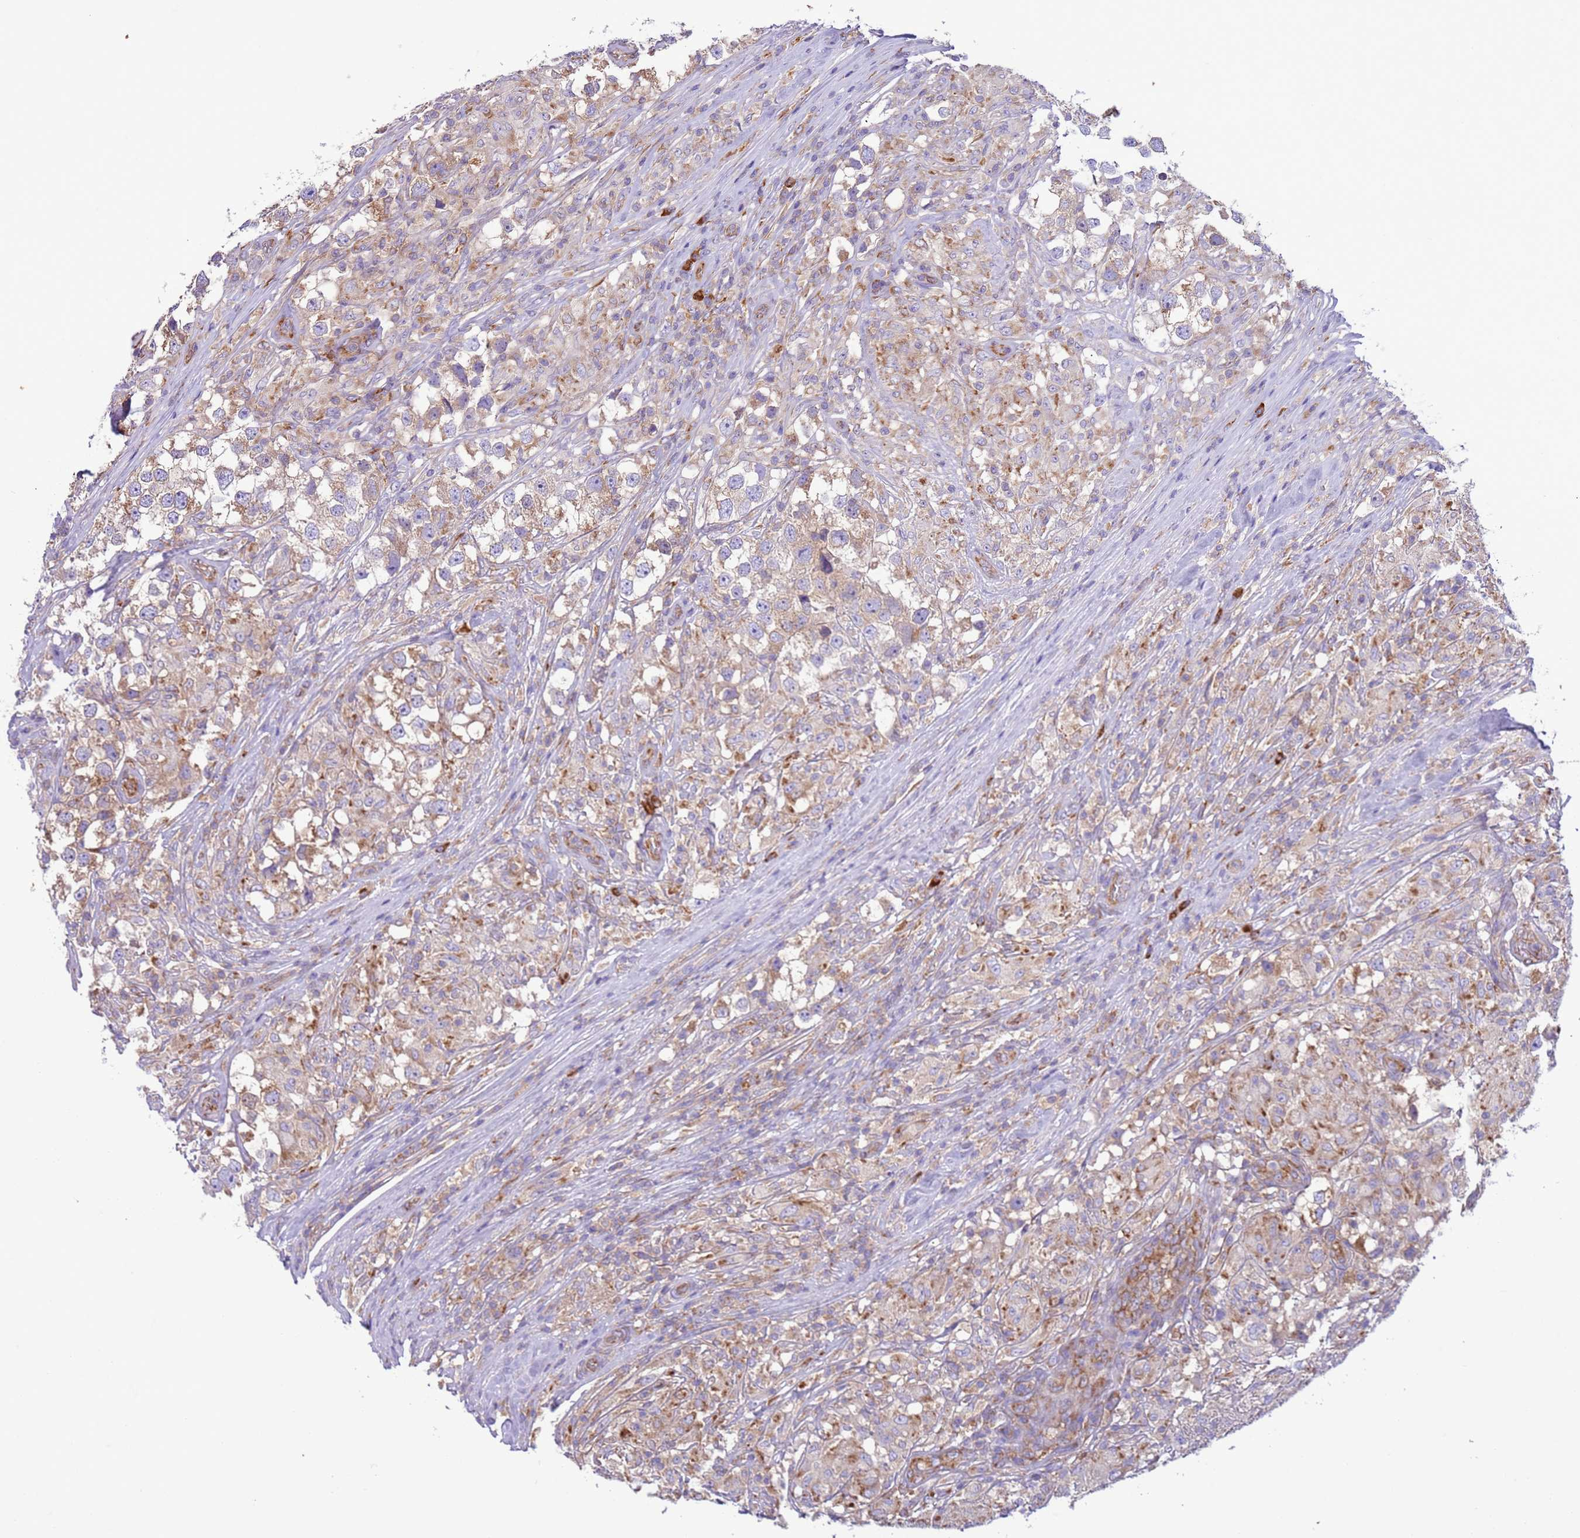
{"staining": {"intensity": "moderate", "quantity": "25%-75%", "location": "cytoplasmic/membranous"}, "tissue": "testis cancer", "cell_type": "Tumor cells", "image_type": "cancer", "snomed": [{"axis": "morphology", "description": "Seminoma, NOS"}, {"axis": "topography", "description": "Testis"}], "caption": "Approximately 25%-75% of tumor cells in testis cancer (seminoma) demonstrate moderate cytoplasmic/membranous protein expression as visualized by brown immunohistochemical staining.", "gene": "VARS1", "patient": {"sex": "male", "age": 46}}